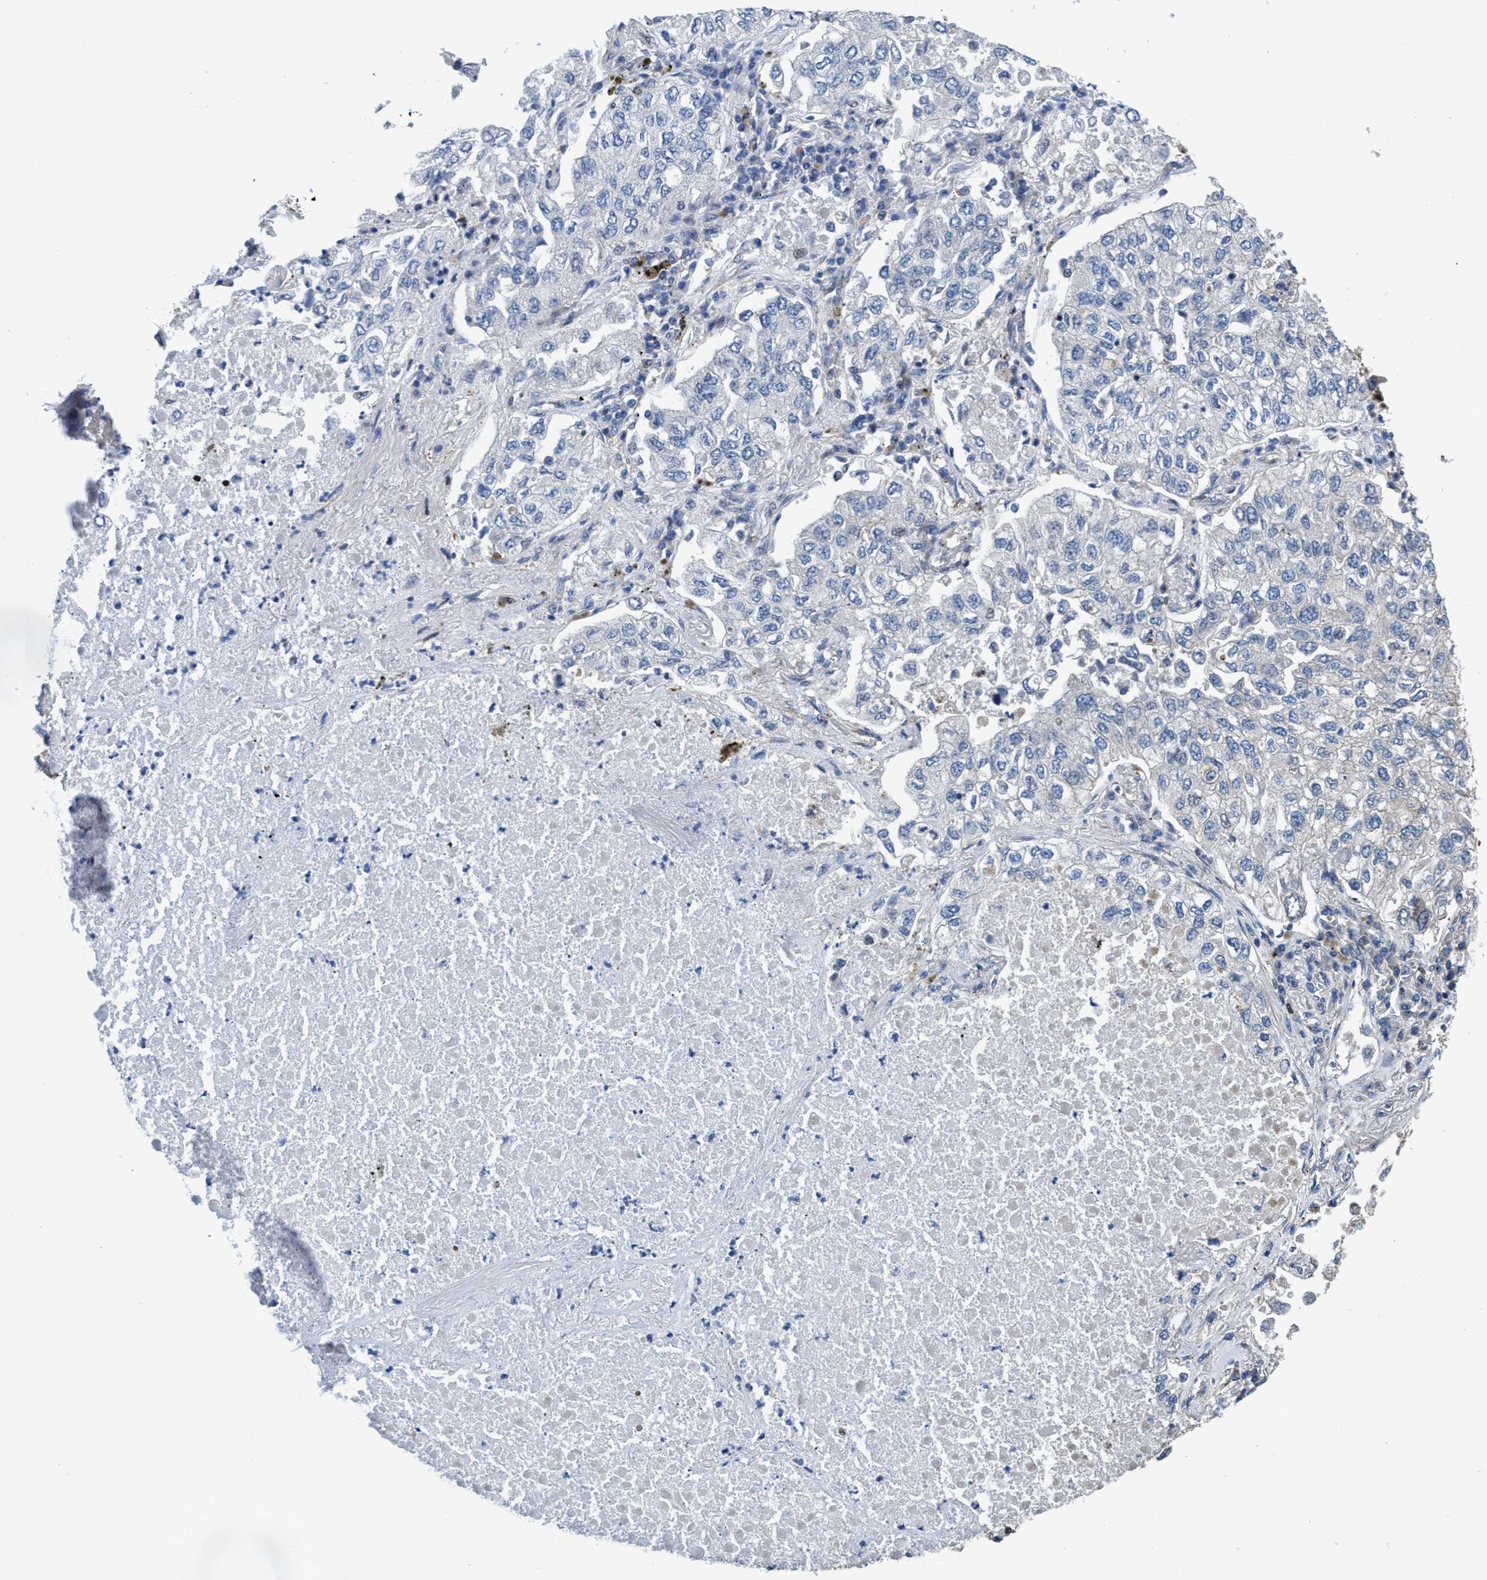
{"staining": {"intensity": "negative", "quantity": "none", "location": "none"}, "tissue": "lung cancer", "cell_type": "Tumor cells", "image_type": "cancer", "snomed": [{"axis": "morphology", "description": "Inflammation, NOS"}, {"axis": "morphology", "description": "Adenocarcinoma, NOS"}, {"axis": "topography", "description": "Lung"}], "caption": "The micrograph shows no staining of tumor cells in lung cancer (adenocarcinoma). The staining was performed using DAB (3,3'-diaminobenzidine) to visualize the protein expression in brown, while the nuclei were stained in blue with hematoxylin (Magnification: 20x).", "gene": "NMT1", "patient": {"sex": "male", "age": 63}}